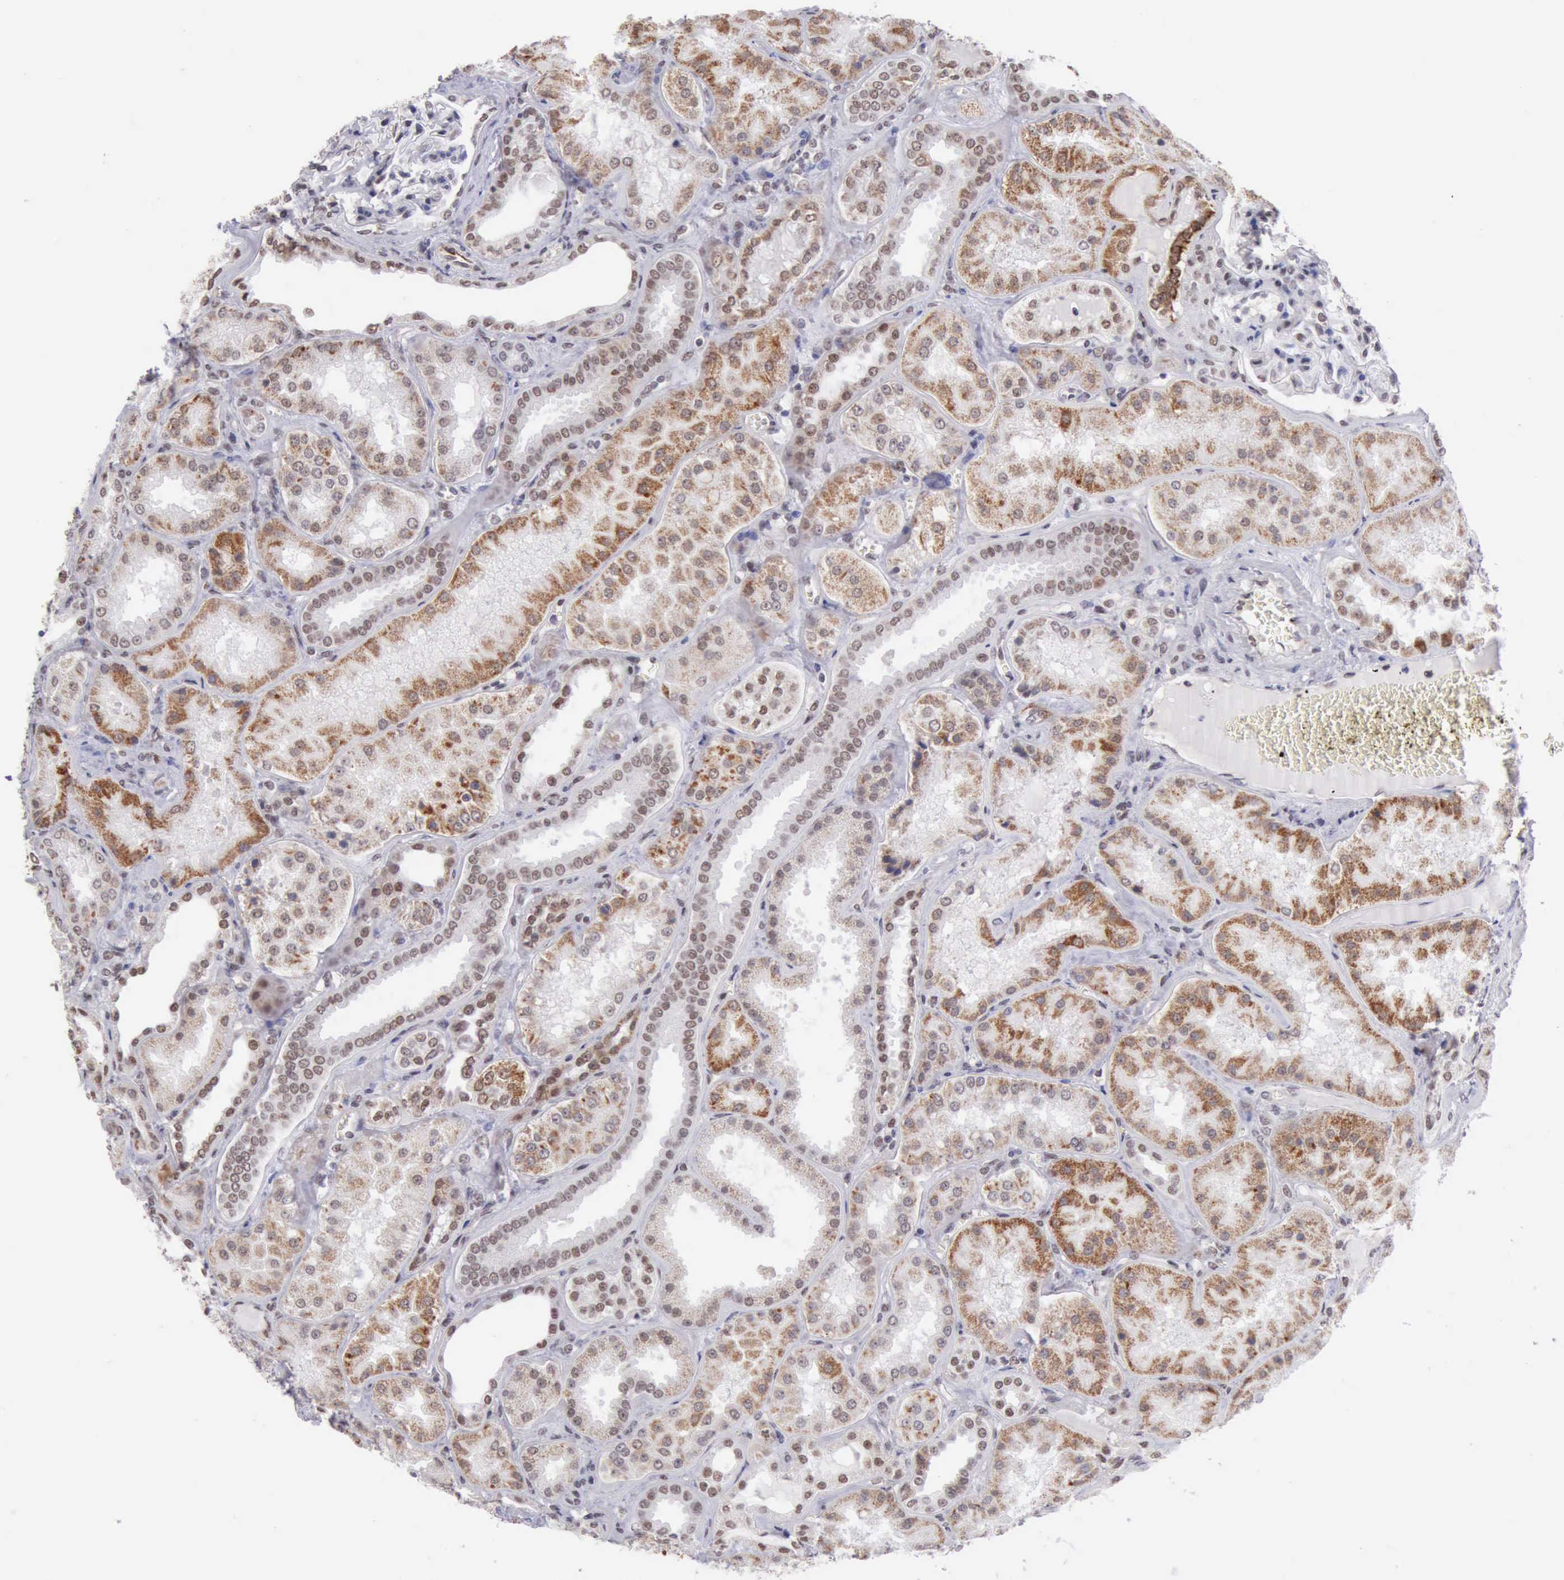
{"staining": {"intensity": "negative", "quantity": "none", "location": "none"}, "tissue": "kidney", "cell_type": "Cells in glomeruli", "image_type": "normal", "snomed": [{"axis": "morphology", "description": "Normal tissue, NOS"}, {"axis": "topography", "description": "Kidney"}], "caption": "The image demonstrates no staining of cells in glomeruli in unremarkable kidney. (IHC, brightfield microscopy, high magnification).", "gene": "ERCC4", "patient": {"sex": "female", "age": 56}}